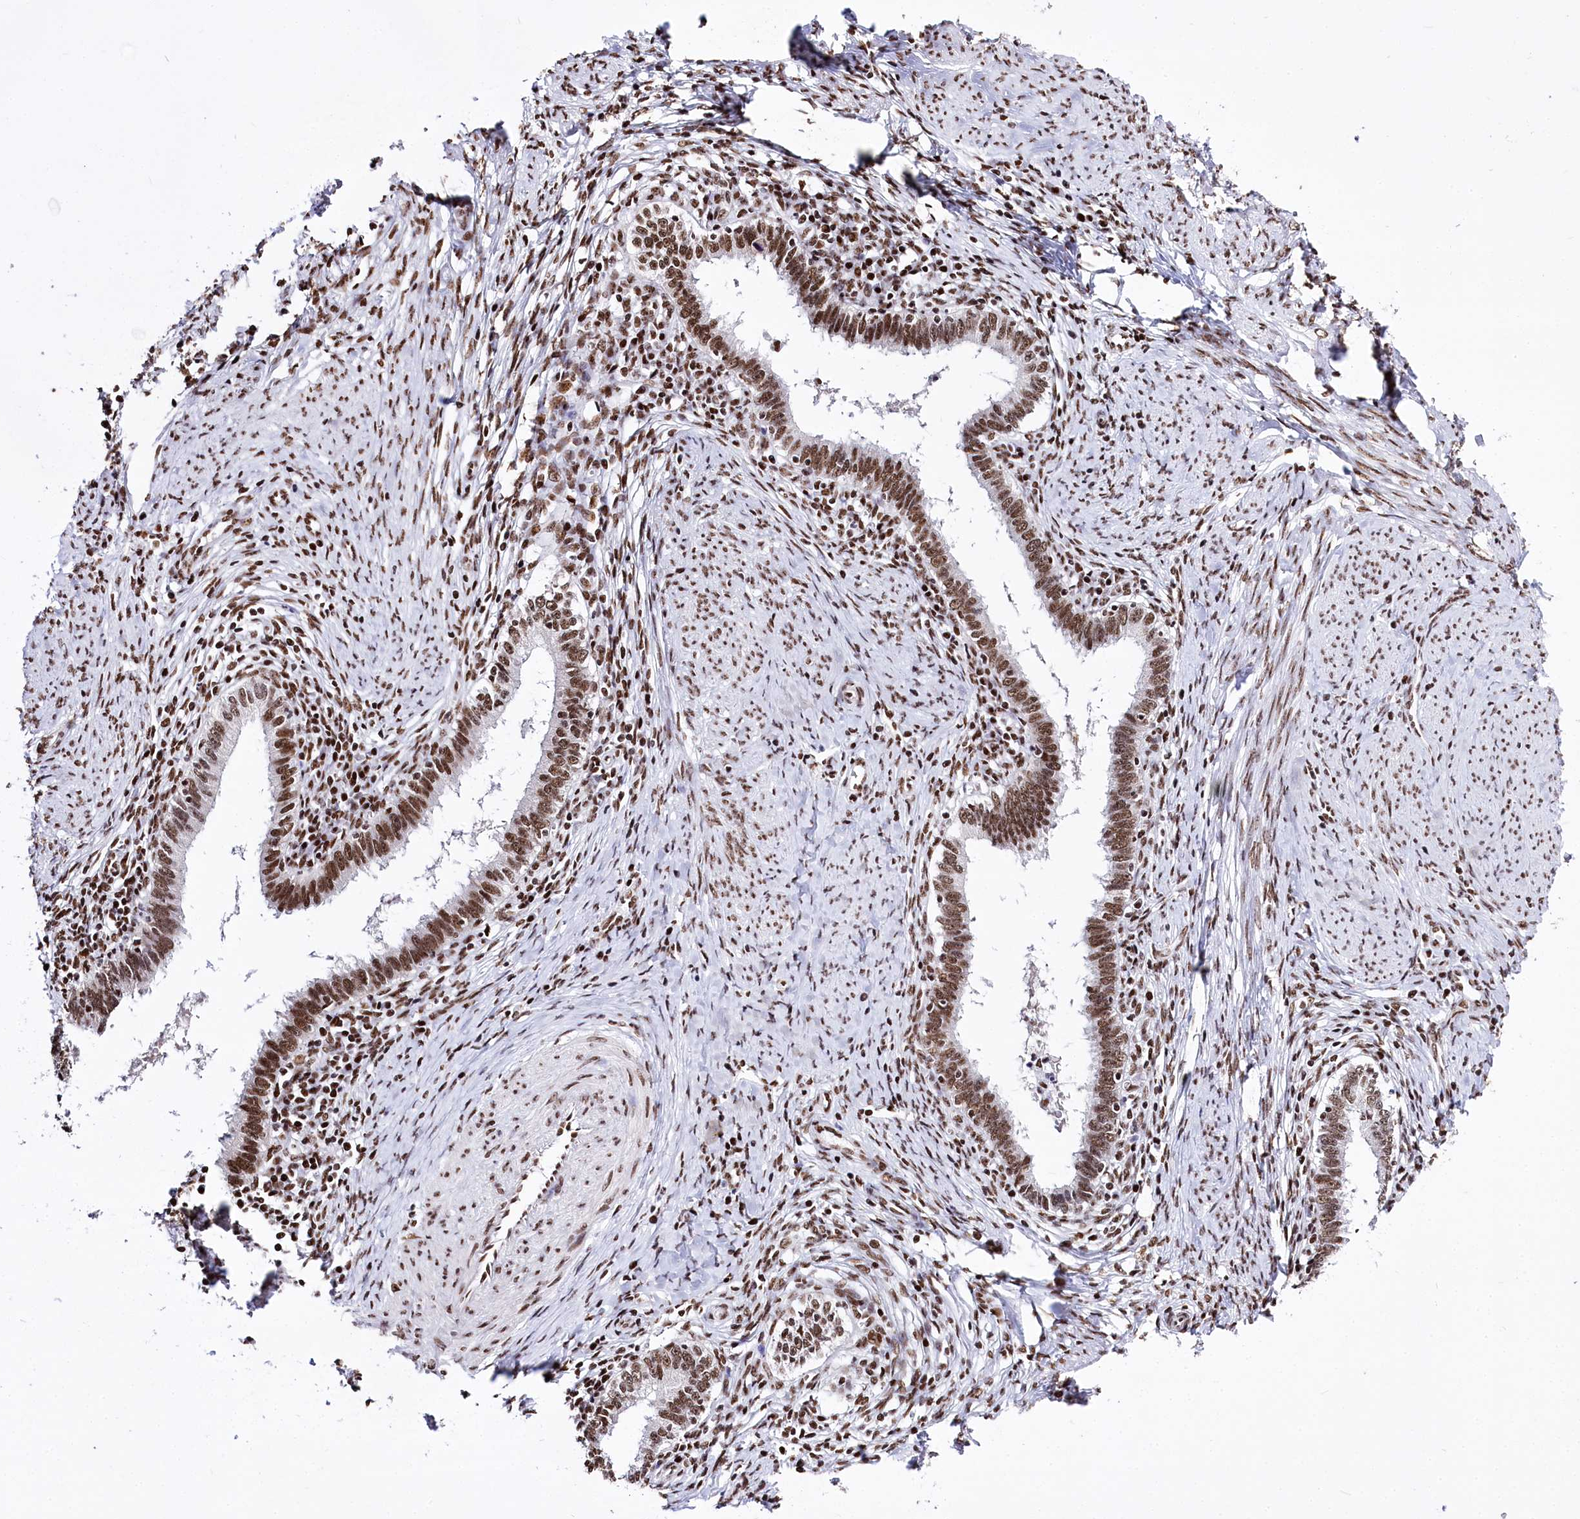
{"staining": {"intensity": "moderate", "quantity": ">75%", "location": "nuclear"}, "tissue": "cervical cancer", "cell_type": "Tumor cells", "image_type": "cancer", "snomed": [{"axis": "morphology", "description": "Adenocarcinoma, NOS"}, {"axis": "topography", "description": "Cervix"}], "caption": "Protein staining shows moderate nuclear expression in approximately >75% of tumor cells in cervical adenocarcinoma. The staining was performed using DAB (3,3'-diaminobenzidine) to visualize the protein expression in brown, while the nuclei were stained in blue with hematoxylin (Magnification: 20x).", "gene": "POU4F3", "patient": {"sex": "female", "age": 36}}